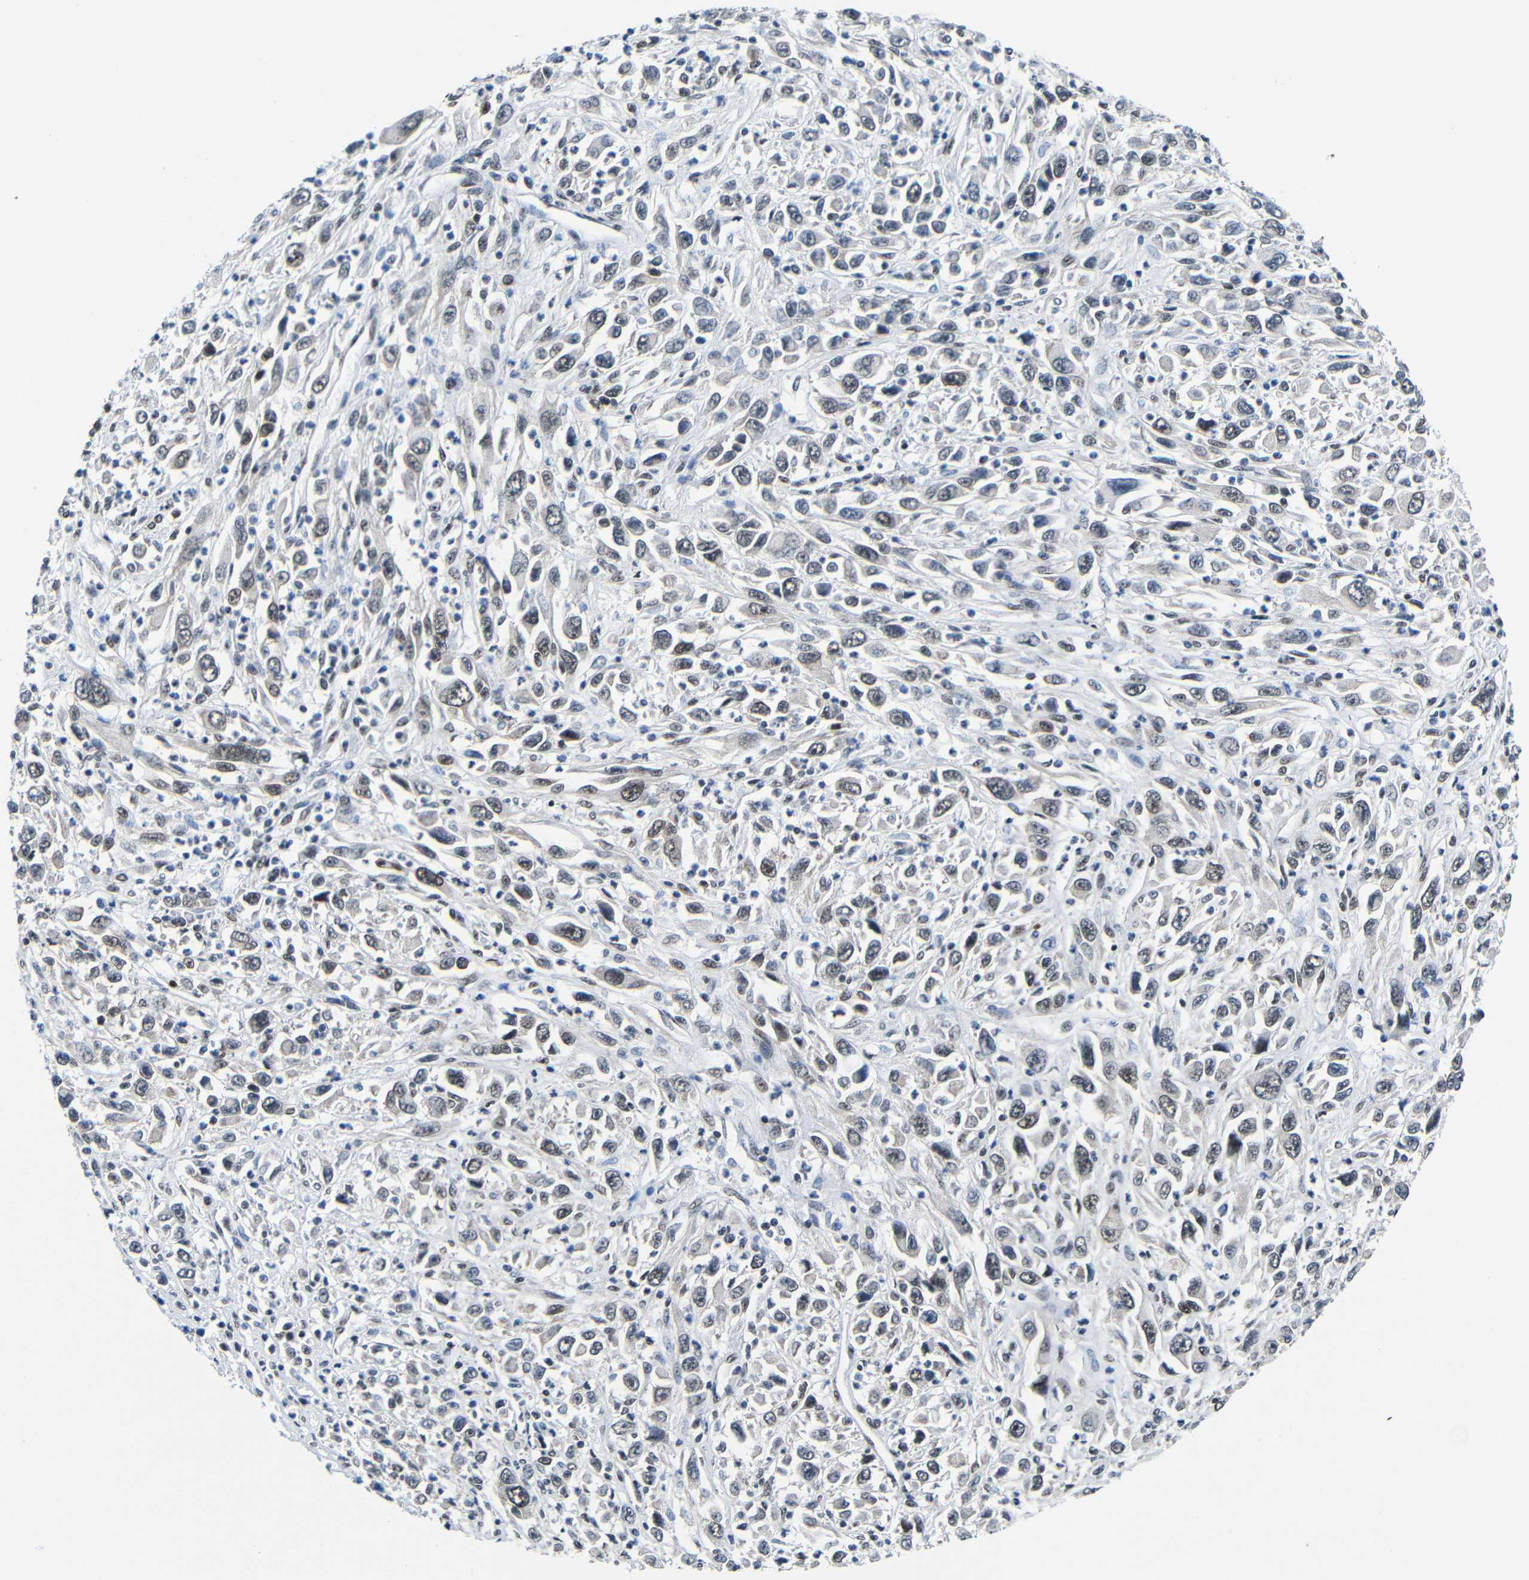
{"staining": {"intensity": "moderate", "quantity": "25%-75%", "location": "nuclear"}, "tissue": "melanoma", "cell_type": "Tumor cells", "image_type": "cancer", "snomed": [{"axis": "morphology", "description": "Malignant melanoma, Metastatic site"}, {"axis": "topography", "description": "Skin"}], "caption": "Moderate nuclear staining is identified in about 25%-75% of tumor cells in melanoma.", "gene": "PTBP1", "patient": {"sex": "female", "age": 56}}